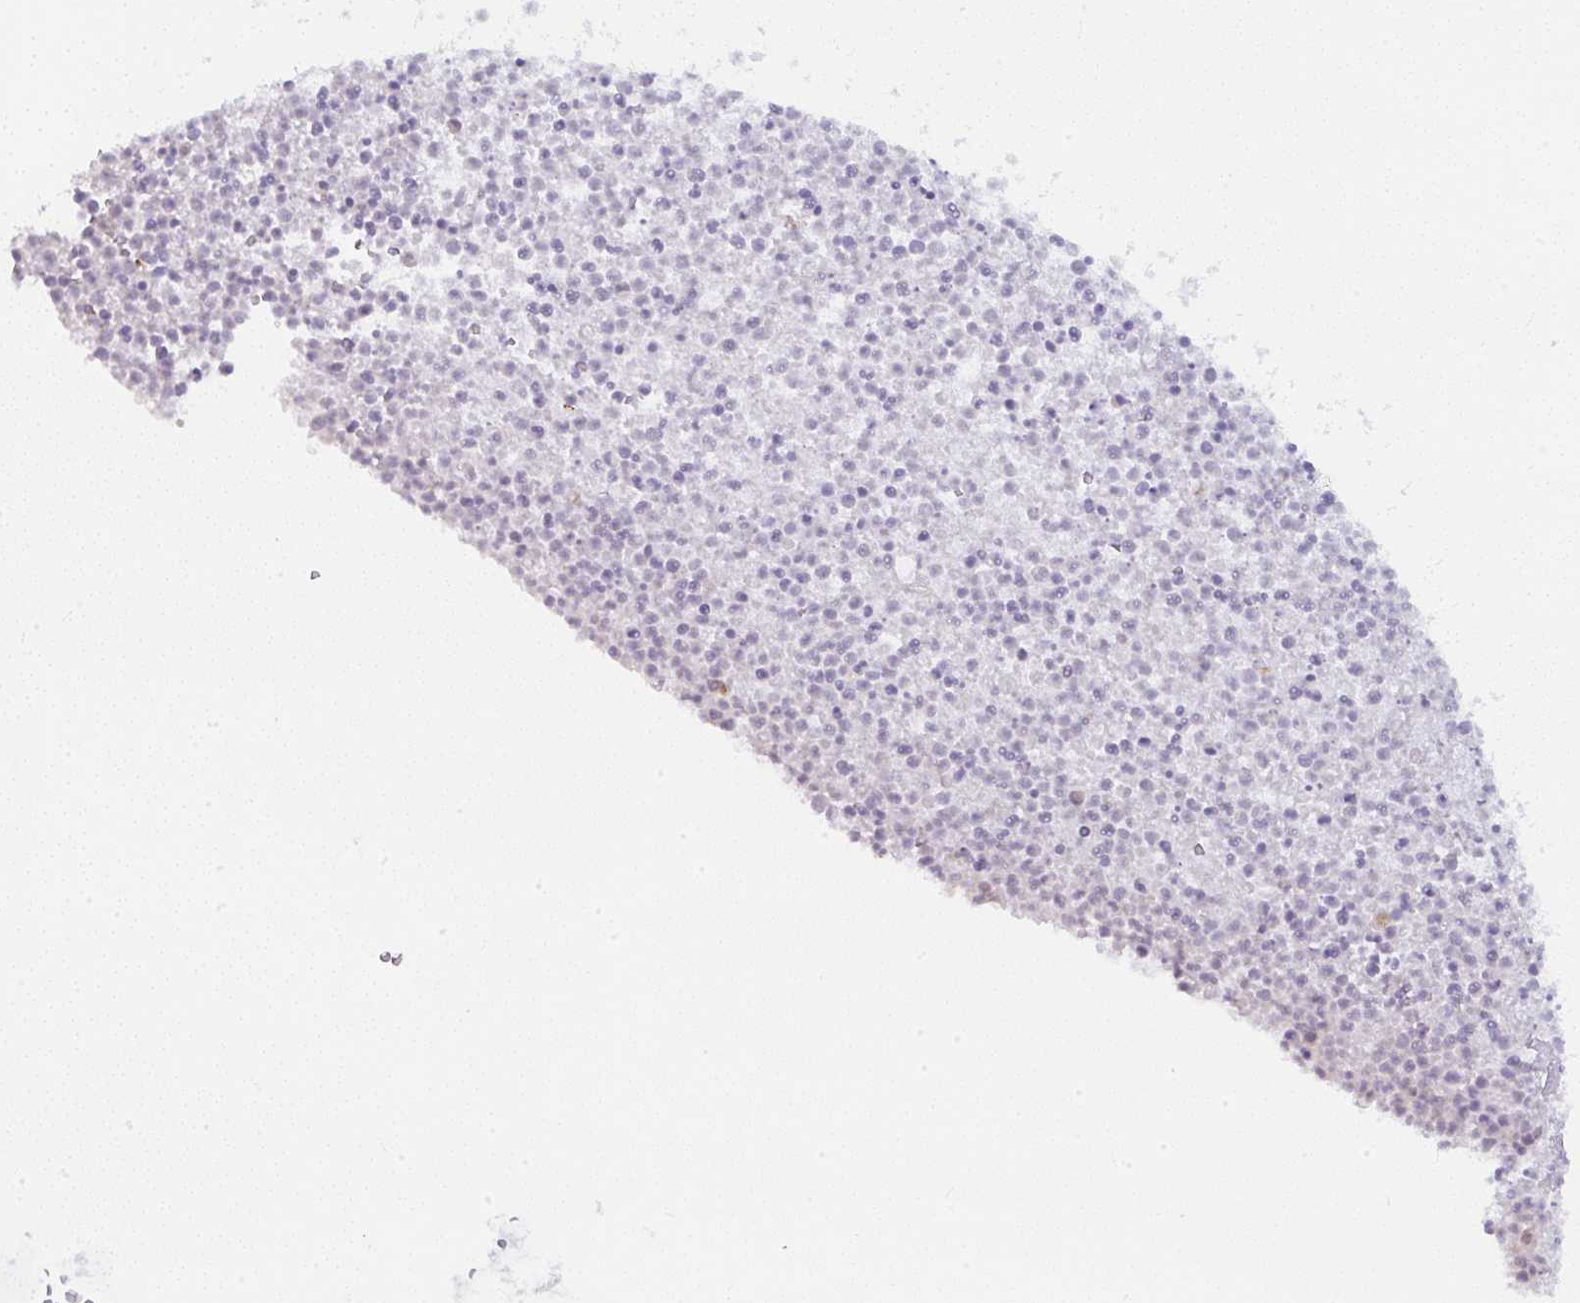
{"staining": {"intensity": "moderate", "quantity": ">75%", "location": "cytoplasmic/membranous"}, "tissue": "bronchus", "cell_type": "Respiratory epithelial cells", "image_type": "normal", "snomed": [{"axis": "morphology", "description": "Normal tissue, NOS"}, {"axis": "topography", "description": "Cartilage tissue"}, {"axis": "topography", "description": "Bronchus"}], "caption": "A brown stain highlights moderate cytoplasmic/membranous positivity of a protein in respiratory epithelial cells of unremarkable human bronchus. (IHC, brightfield microscopy, high magnification).", "gene": "MOB1A", "patient": {"sex": "male", "age": 56}}